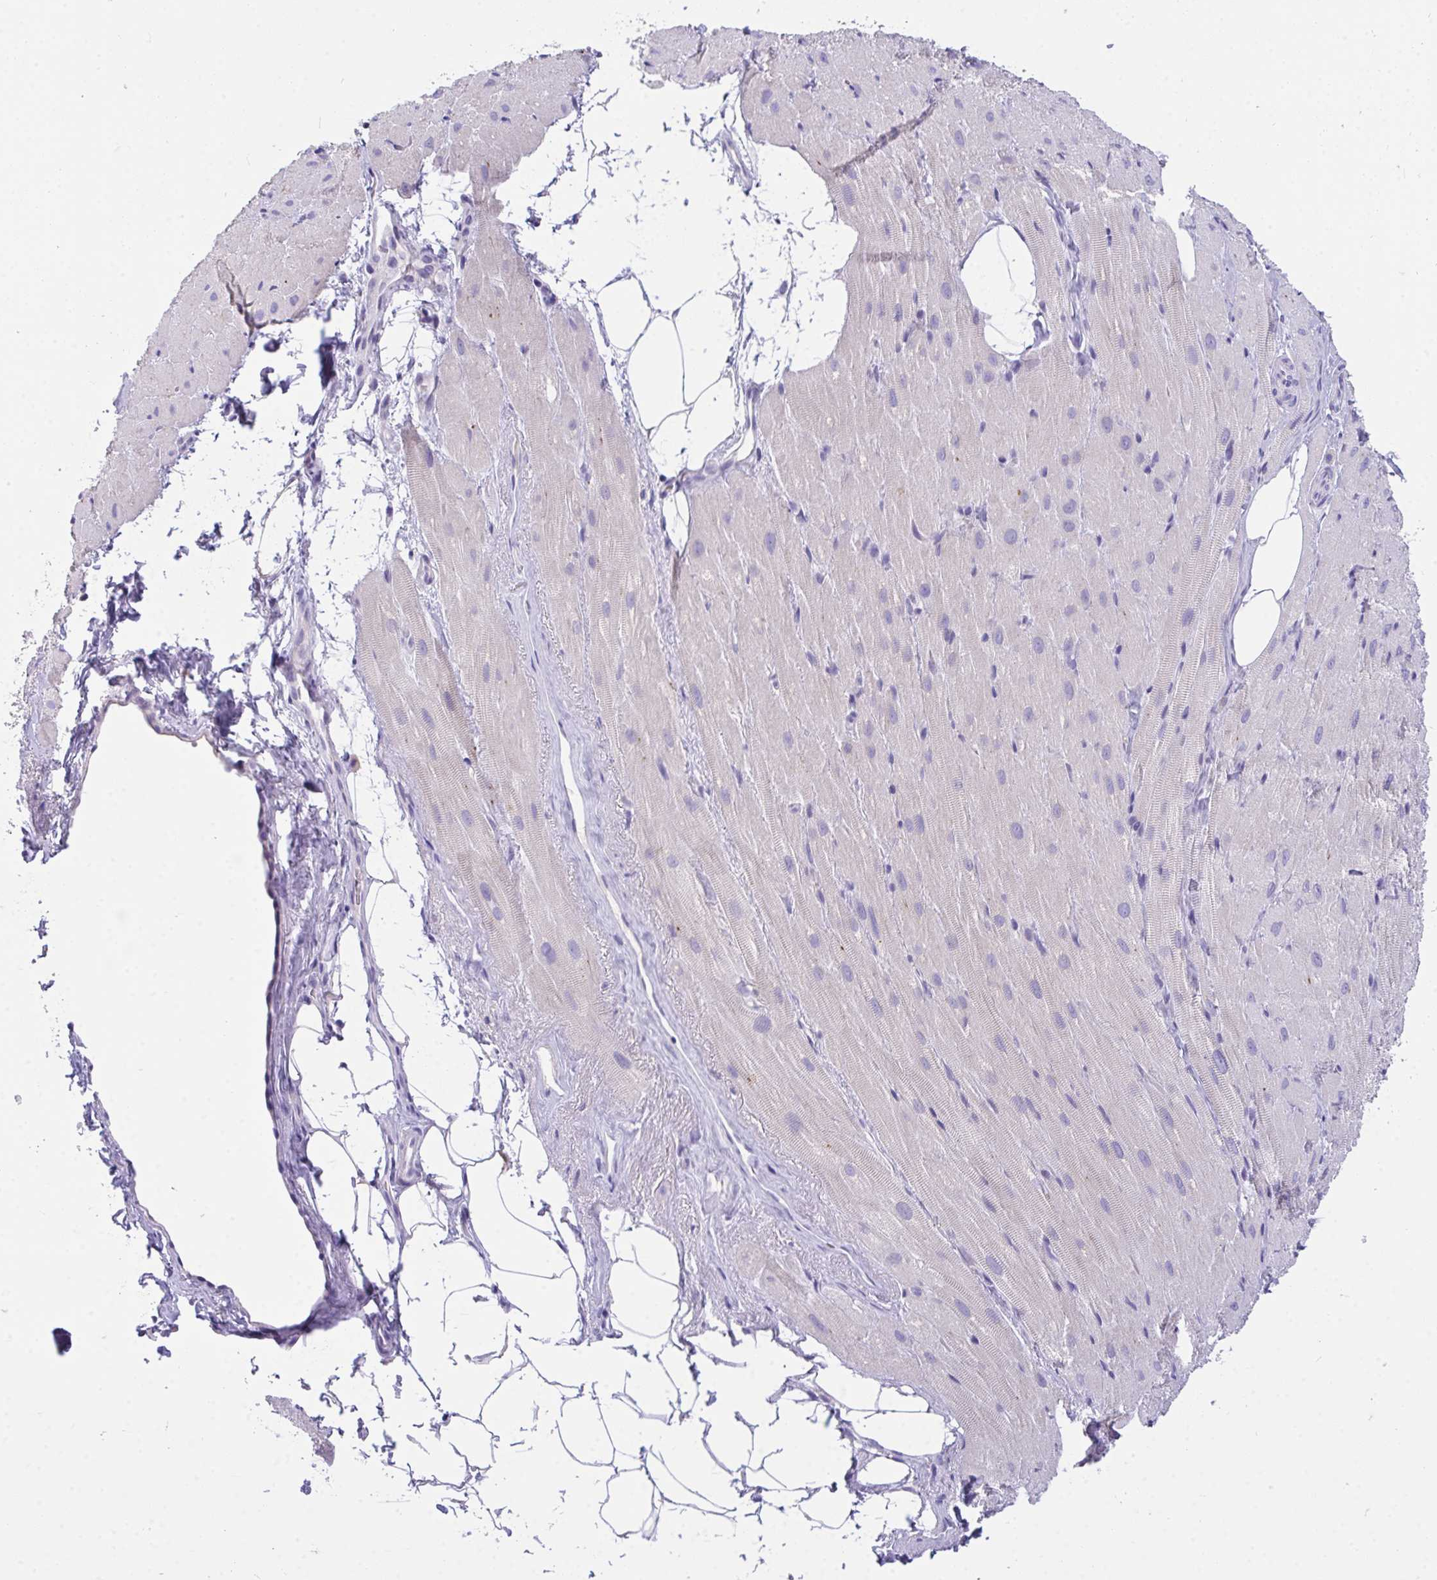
{"staining": {"intensity": "negative", "quantity": "none", "location": "none"}, "tissue": "heart muscle", "cell_type": "Cardiomyocytes", "image_type": "normal", "snomed": [{"axis": "morphology", "description": "Normal tissue, NOS"}, {"axis": "topography", "description": "Heart"}], "caption": "This is an IHC photomicrograph of normal human heart muscle. There is no expression in cardiomyocytes.", "gene": "SEMA6B", "patient": {"sex": "male", "age": 62}}